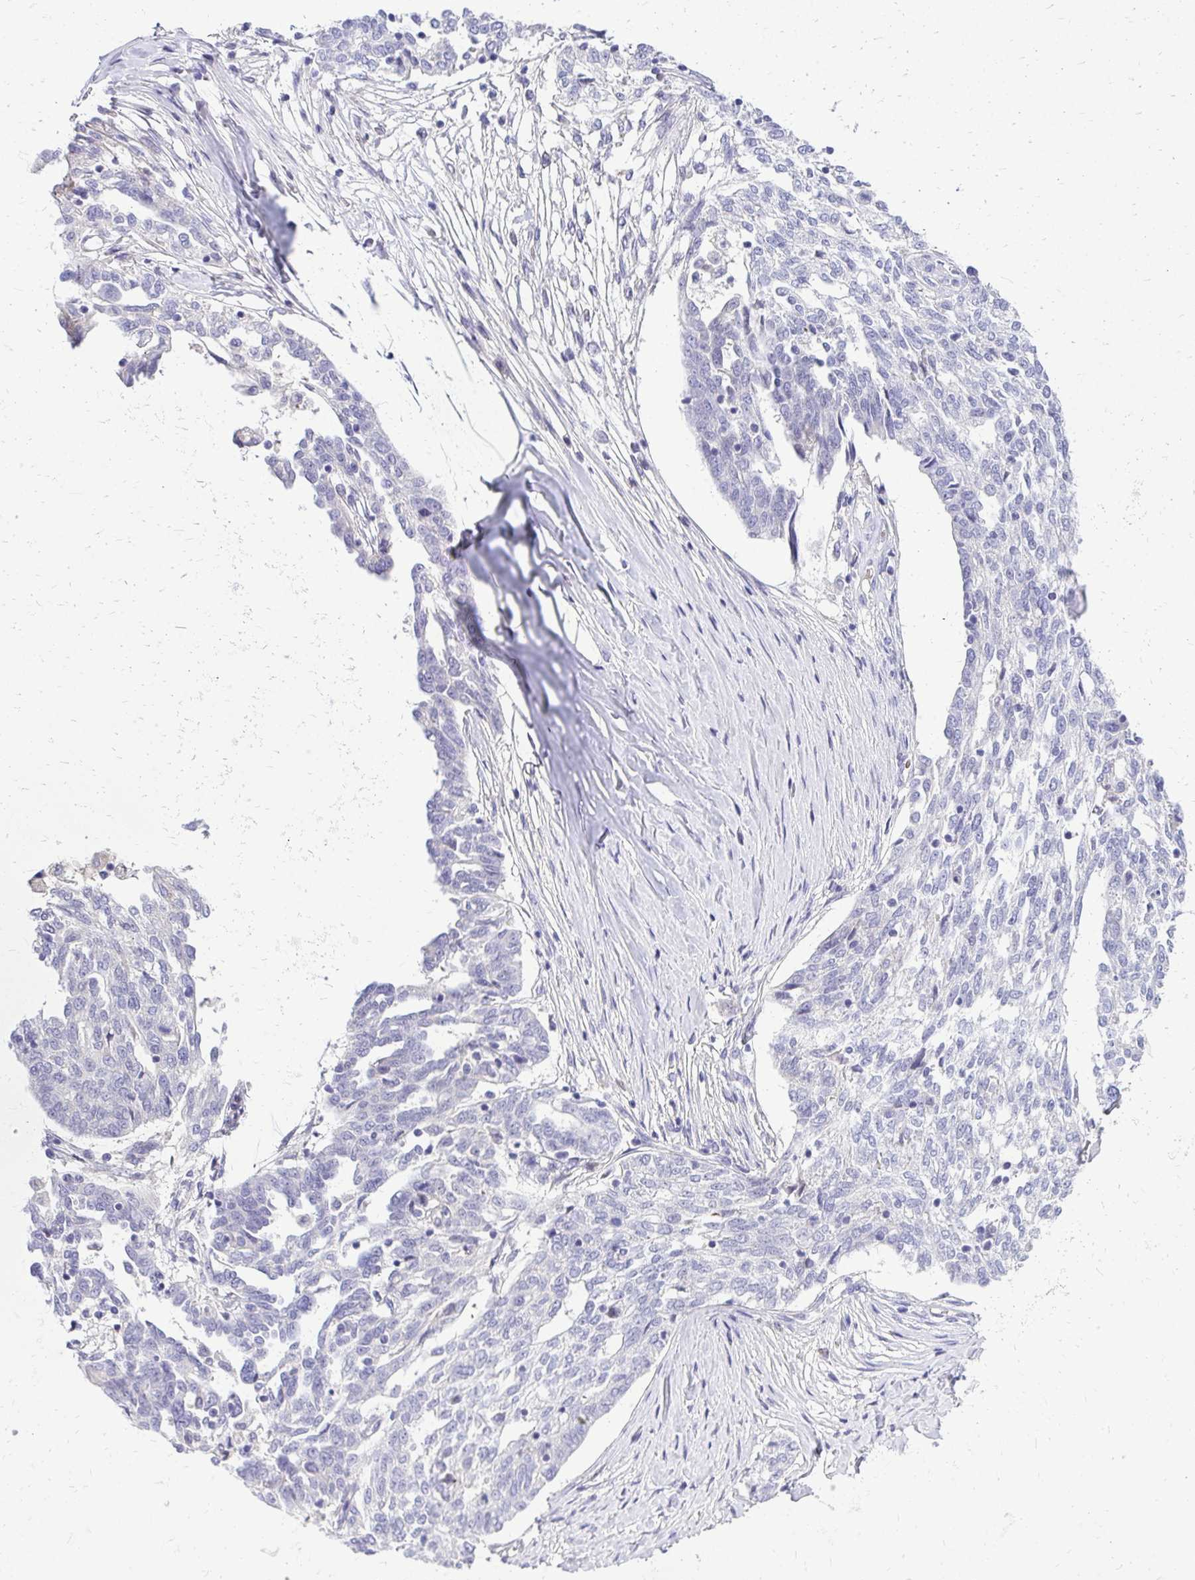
{"staining": {"intensity": "negative", "quantity": "none", "location": "none"}, "tissue": "ovarian cancer", "cell_type": "Tumor cells", "image_type": "cancer", "snomed": [{"axis": "morphology", "description": "Cystadenocarcinoma, serous, NOS"}, {"axis": "topography", "description": "Ovary"}], "caption": "Immunohistochemical staining of ovarian serous cystadenocarcinoma exhibits no significant positivity in tumor cells. (Brightfield microscopy of DAB immunohistochemistry (IHC) at high magnification).", "gene": "ZSWIM9", "patient": {"sex": "female", "age": 67}}